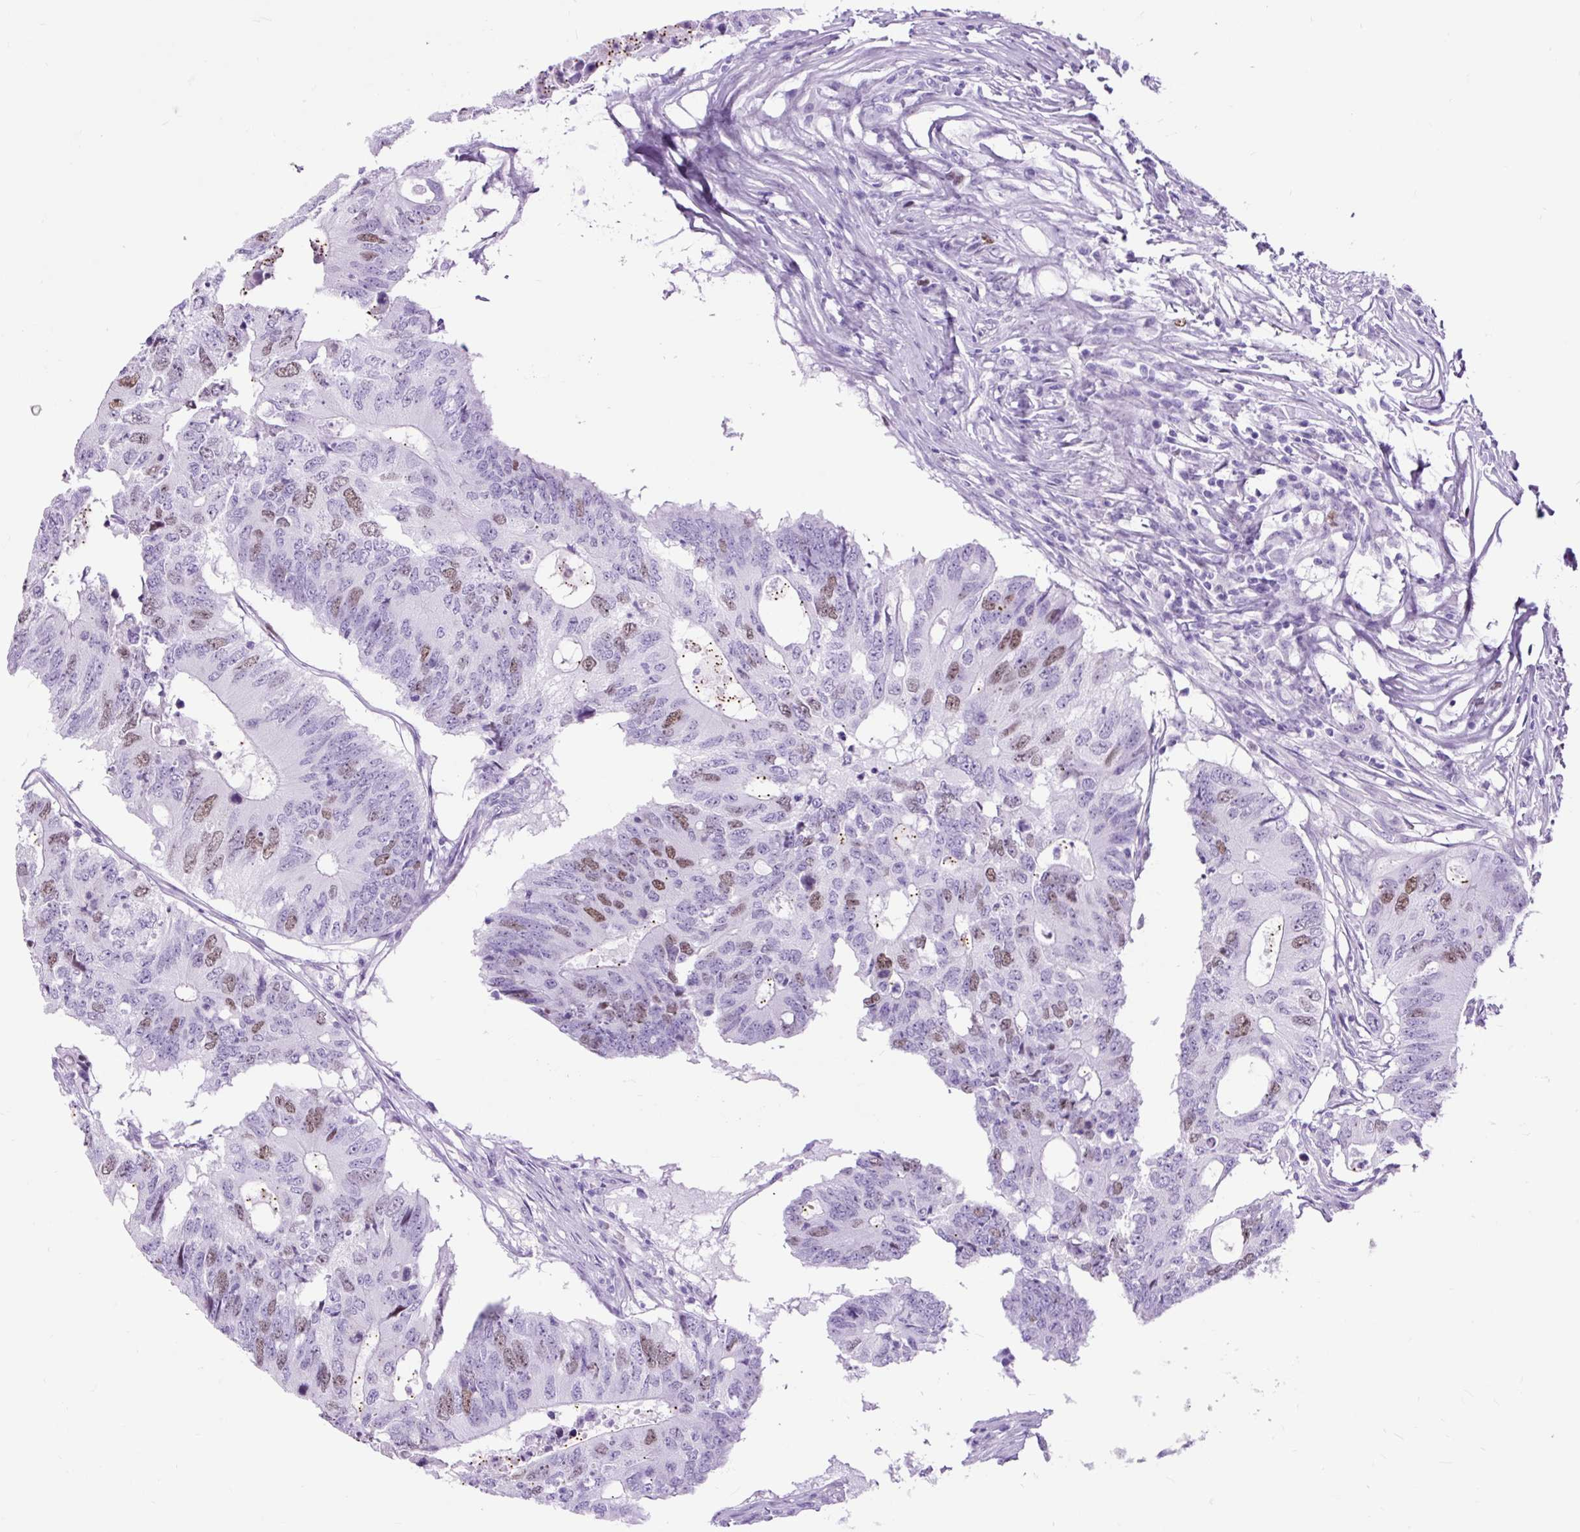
{"staining": {"intensity": "moderate", "quantity": "<25%", "location": "nuclear"}, "tissue": "colorectal cancer", "cell_type": "Tumor cells", "image_type": "cancer", "snomed": [{"axis": "morphology", "description": "Adenocarcinoma, NOS"}, {"axis": "topography", "description": "Colon"}], "caption": "Colorectal adenocarcinoma tissue demonstrates moderate nuclear positivity in about <25% of tumor cells, visualized by immunohistochemistry.", "gene": "RACGAP1", "patient": {"sex": "male", "age": 71}}